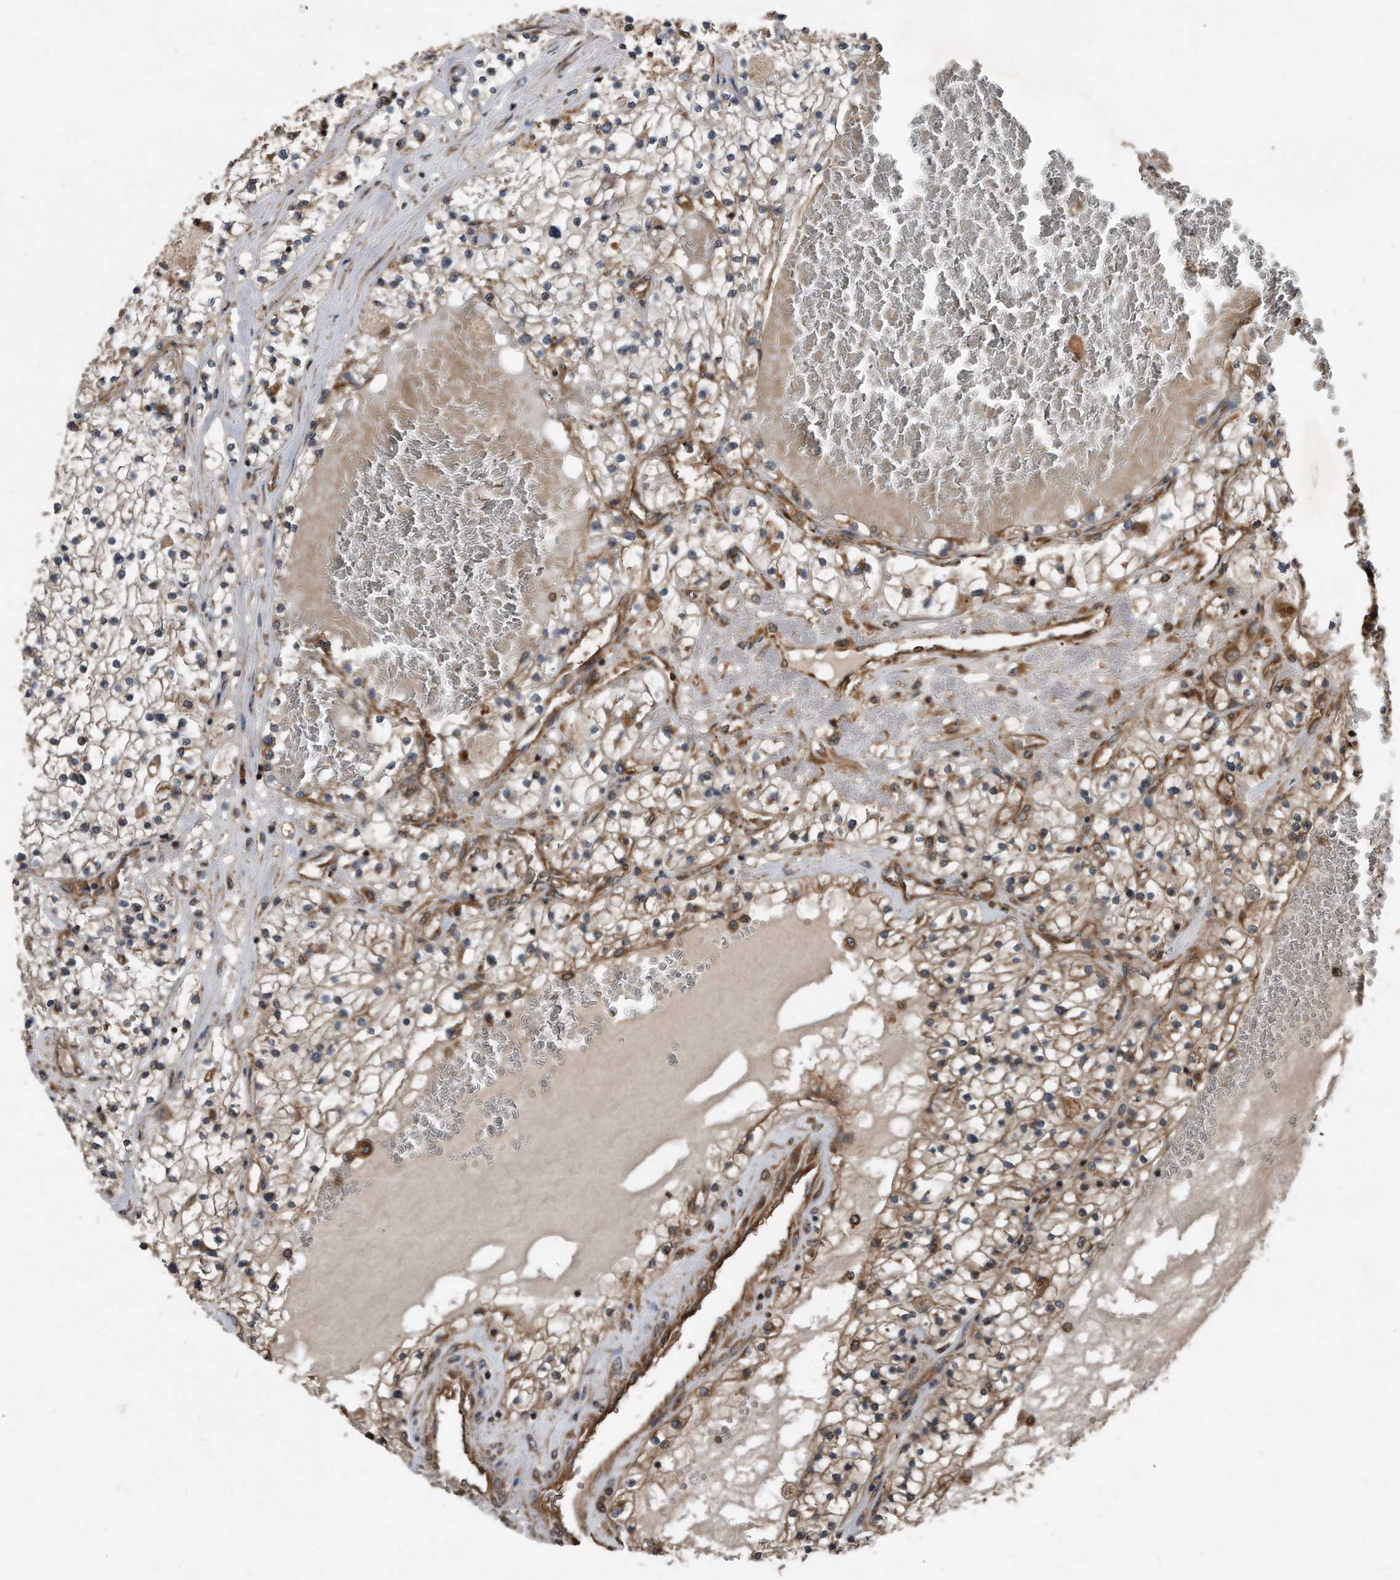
{"staining": {"intensity": "moderate", "quantity": "25%-75%", "location": "cytoplasmic/membranous"}, "tissue": "renal cancer", "cell_type": "Tumor cells", "image_type": "cancer", "snomed": [{"axis": "morphology", "description": "Normal tissue, NOS"}, {"axis": "morphology", "description": "Adenocarcinoma, NOS"}, {"axis": "topography", "description": "Kidney"}], "caption": "A brown stain labels moderate cytoplasmic/membranous expression of a protein in renal adenocarcinoma tumor cells.", "gene": "FAM136A", "patient": {"sex": "male", "age": 68}}